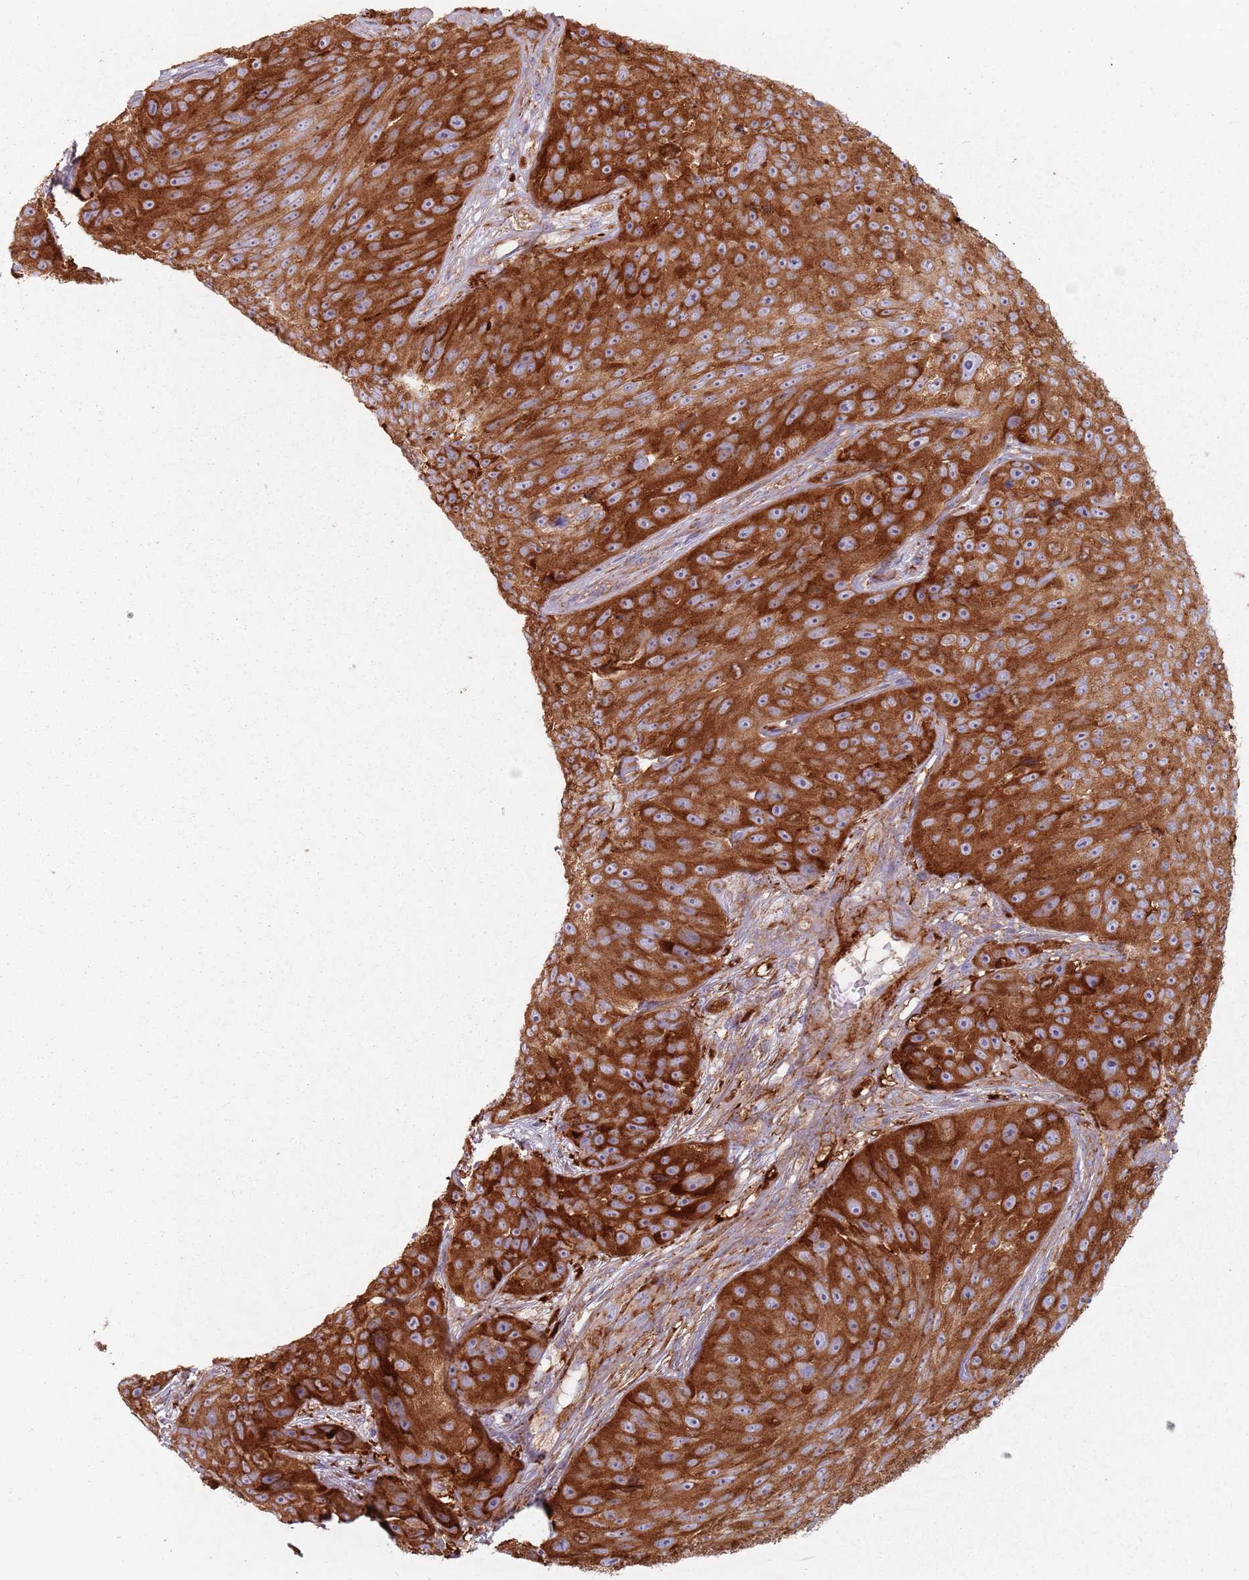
{"staining": {"intensity": "strong", "quantity": ">75%", "location": "cytoplasmic/membranous"}, "tissue": "skin cancer", "cell_type": "Tumor cells", "image_type": "cancer", "snomed": [{"axis": "morphology", "description": "Squamous cell carcinoma, NOS"}, {"axis": "topography", "description": "Skin"}], "caption": "Human skin squamous cell carcinoma stained with a protein marker reveals strong staining in tumor cells.", "gene": "TPD52L2", "patient": {"sex": "female", "age": 87}}